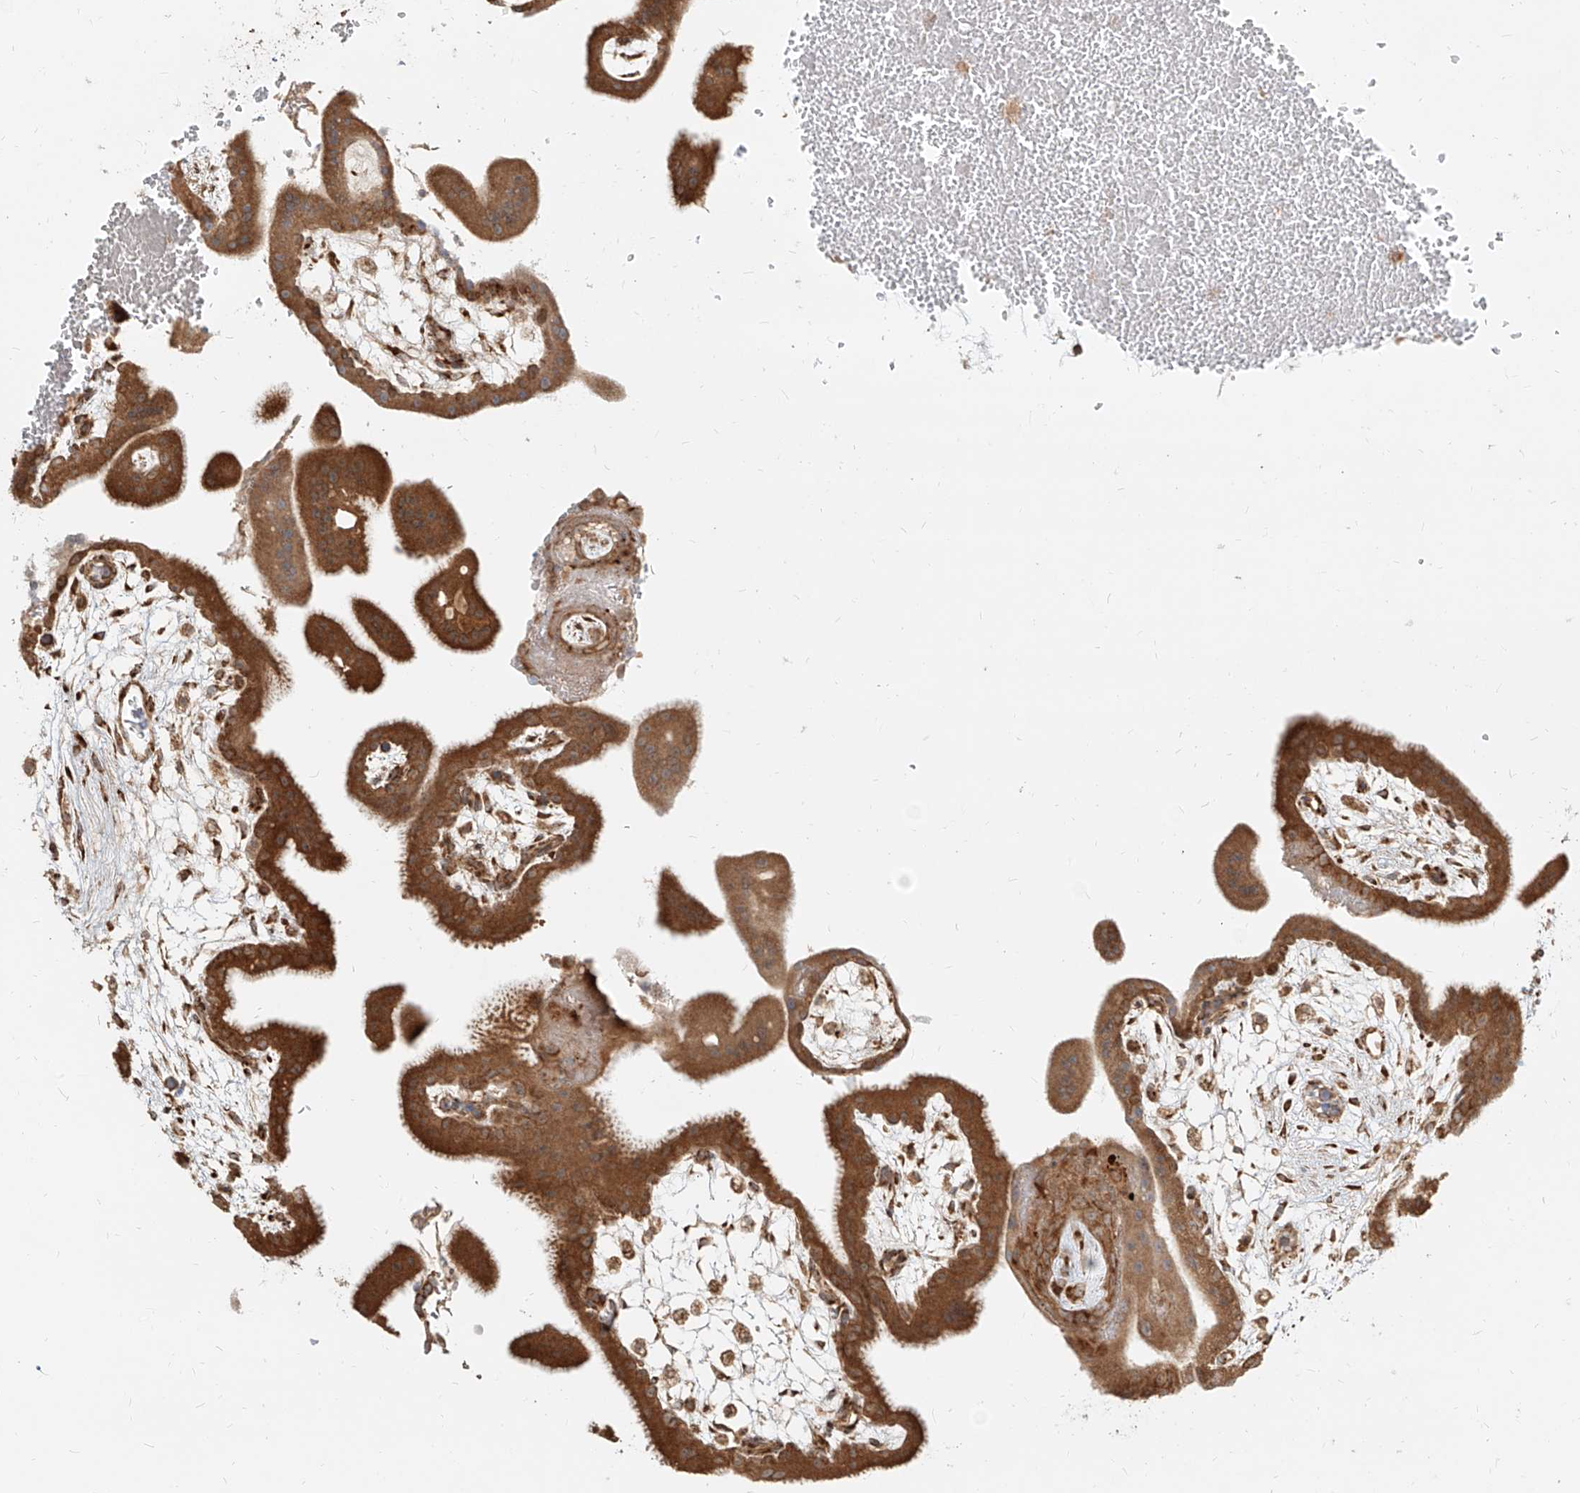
{"staining": {"intensity": "moderate", "quantity": ">75%", "location": "cytoplasmic/membranous"}, "tissue": "placenta", "cell_type": "Decidual cells", "image_type": "normal", "snomed": [{"axis": "morphology", "description": "Normal tissue, NOS"}, {"axis": "topography", "description": "Placenta"}], "caption": "An image of human placenta stained for a protein exhibits moderate cytoplasmic/membranous brown staining in decidual cells. The protein of interest is shown in brown color, while the nuclei are stained blue.", "gene": "UBE2K", "patient": {"sex": "female", "age": 35}}